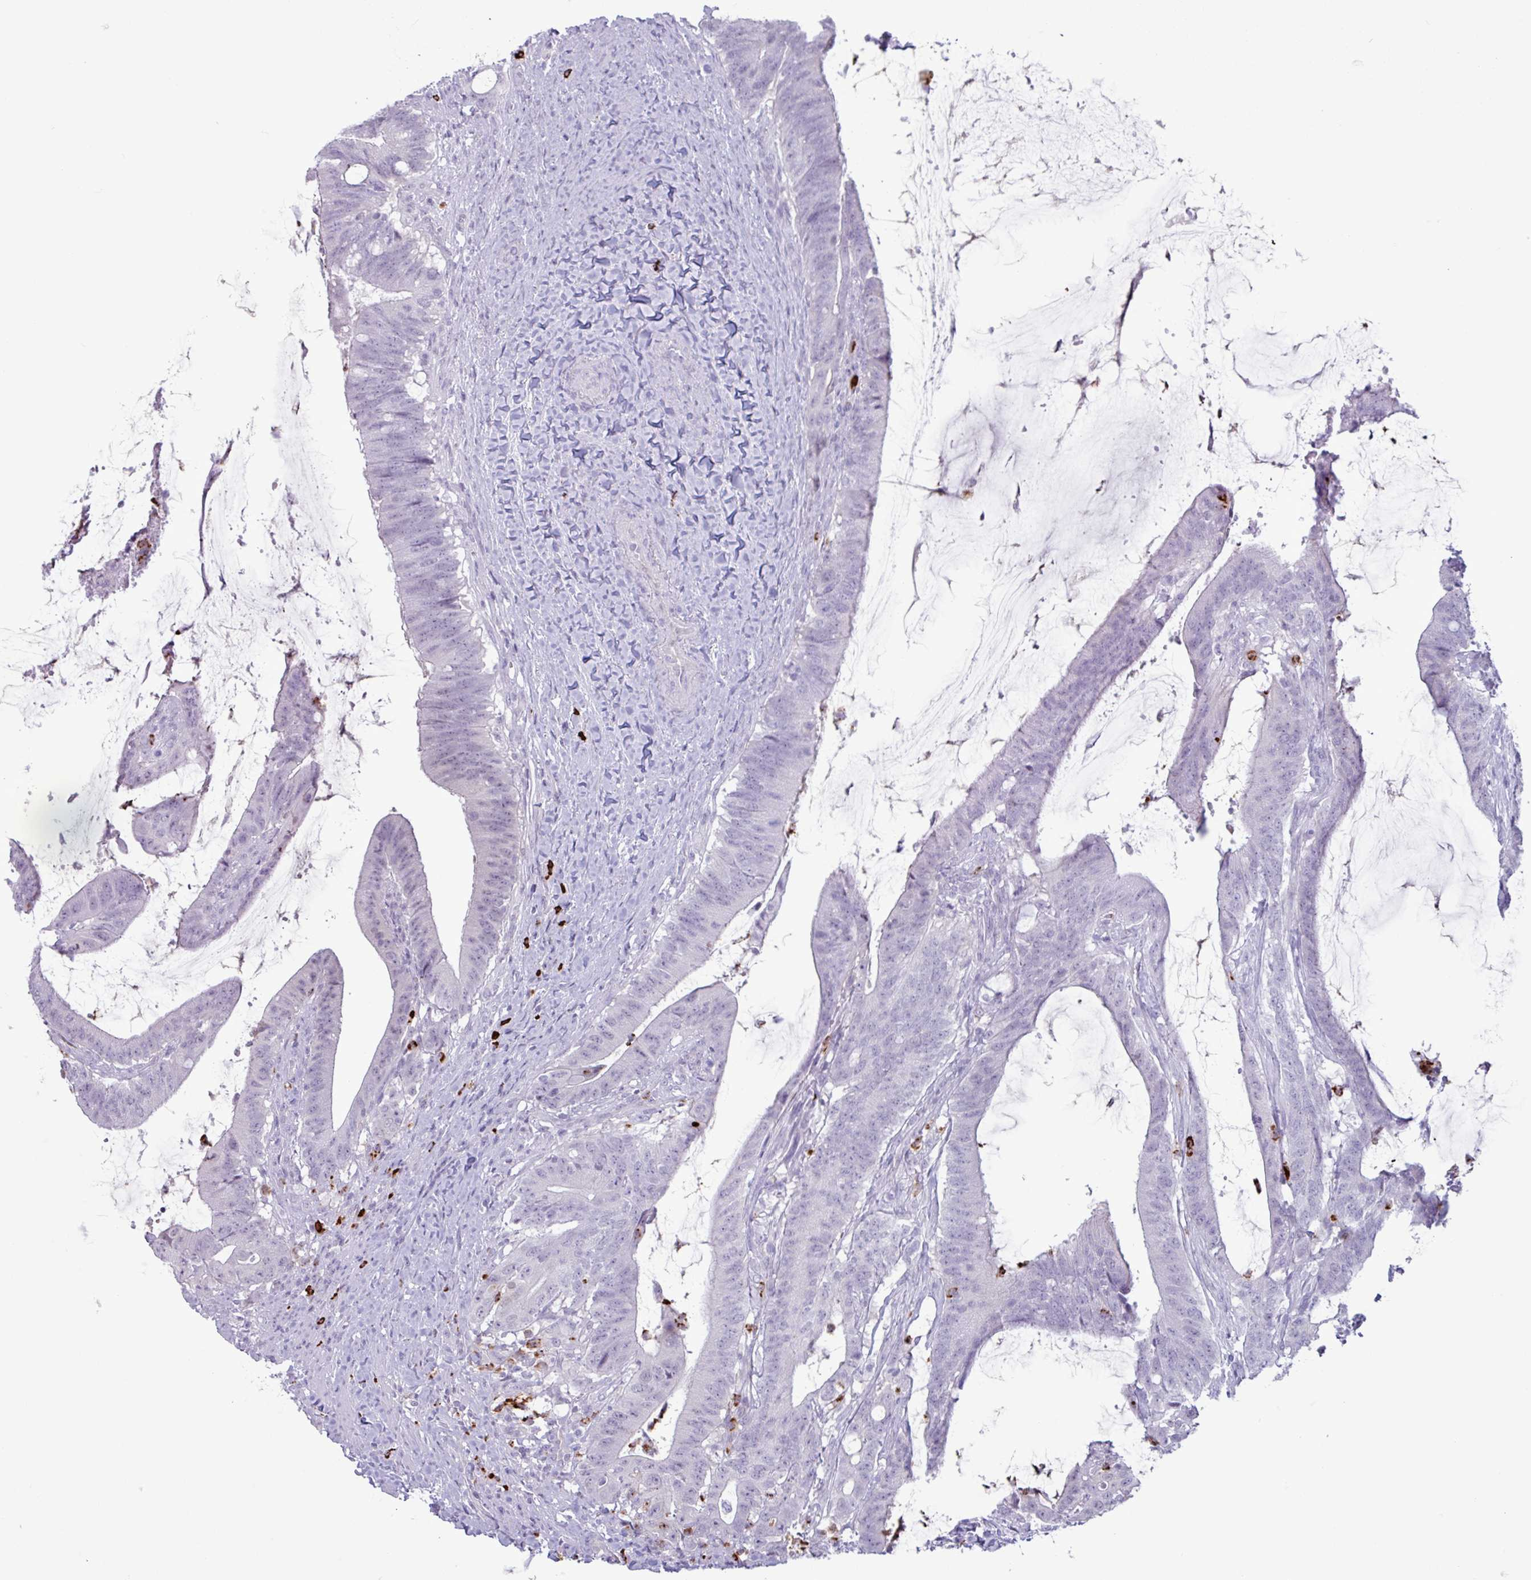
{"staining": {"intensity": "negative", "quantity": "none", "location": "none"}, "tissue": "colorectal cancer", "cell_type": "Tumor cells", "image_type": "cancer", "snomed": [{"axis": "morphology", "description": "Adenocarcinoma, NOS"}, {"axis": "topography", "description": "Colon"}], "caption": "Colorectal cancer (adenocarcinoma) was stained to show a protein in brown. There is no significant positivity in tumor cells.", "gene": "TMEM178A", "patient": {"sex": "female", "age": 43}}